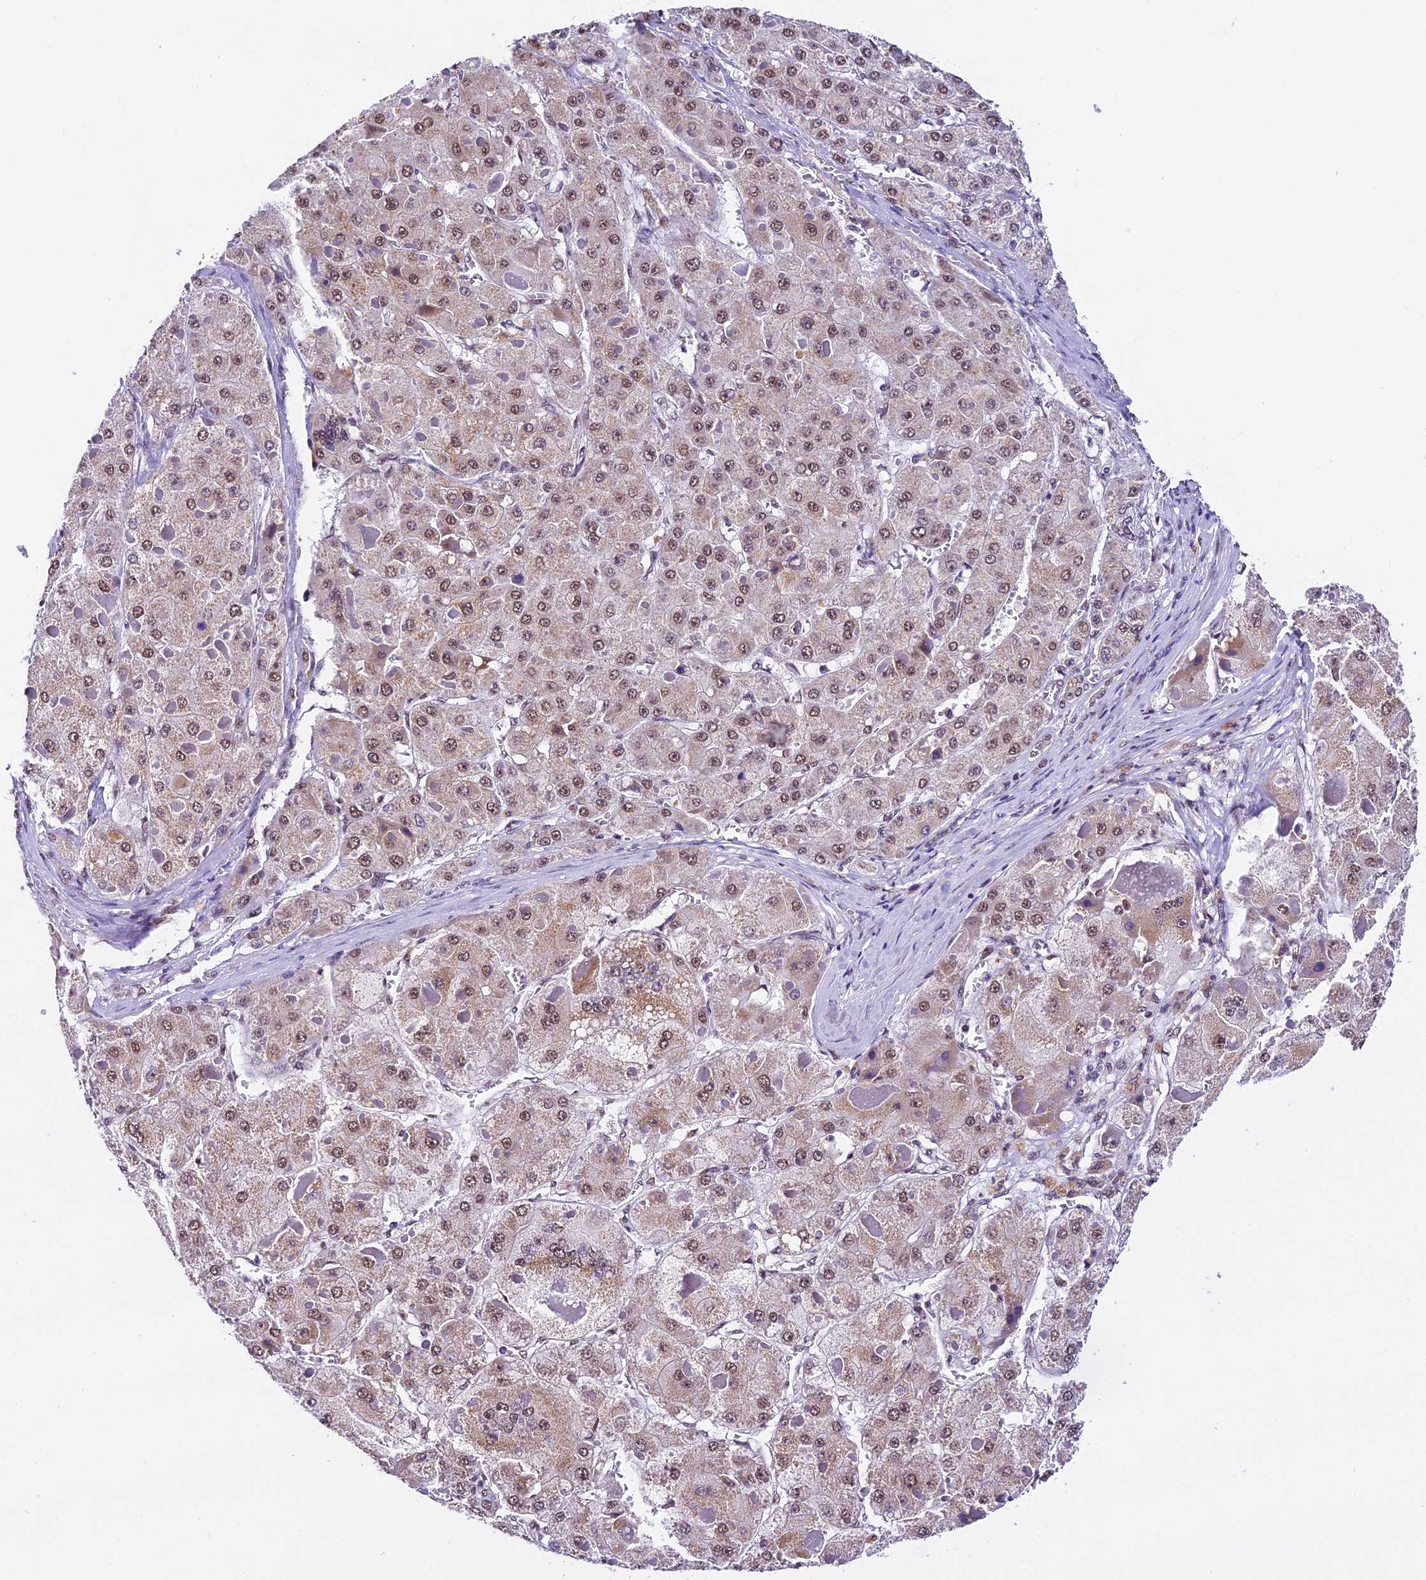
{"staining": {"intensity": "moderate", "quantity": ">75%", "location": "nuclear"}, "tissue": "liver cancer", "cell_type": "Tumor cells", "image_type": "cancer", "snomed": [{"axis": "morphology", "description": "Carcinoma, Hepatocellular, NOS"}, {"axis": "topography", "description": "Liver"}], "caption": "Liver cancer (hepatocellular carcinoma) tissue shows moderate nuclear staining in approximately >75% of tumor cells", "gene": "CARS2", "patient": {"sex": "female", "age": 73}}